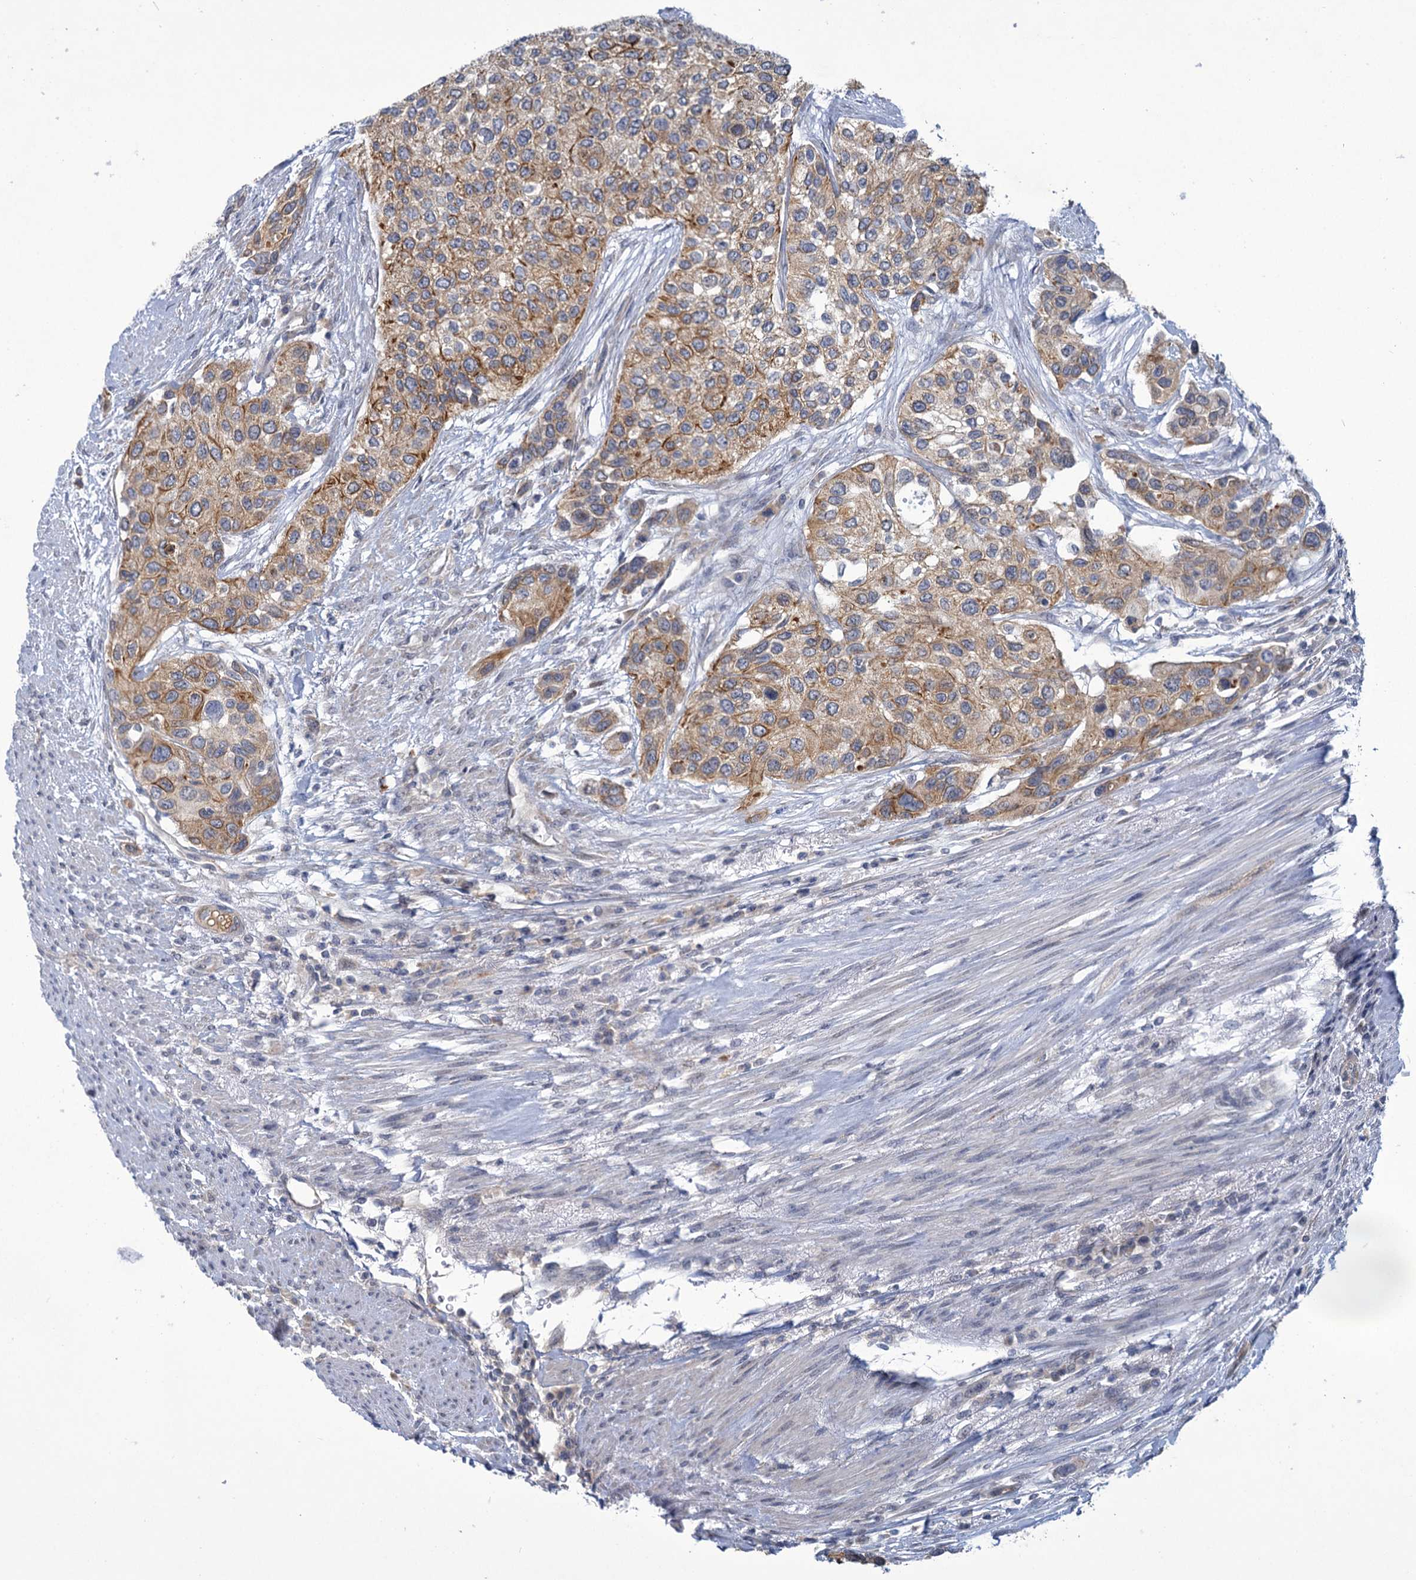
{"staining": {"intensity": "moderate", "quantity": ">75%", "location": "cytoplasmic/membranous"}, "tissue": "urothelial cancer", "cell_type": "Tumor cells", "image_type": "cancer", "snomed": [{"axis": "morphology", "description": "Normal tissue, NOS"}, {"axis": "morphology", "description": "Urothelial carcinoma, High grade"}, {"axis": "topography", "description": "Vascular tissue"}, {"axis": "topography", "description": "Urinary bladder"}], "caption": "IHC histopathology image of urothelial cancer stained for a protein (brown), which exhibits medium levels of moderate cytoplasmic/membranous staining in about >75% of tumor cells.", "gene": "MBLAC2", "patient": {"sex": "female", "age": 56}}